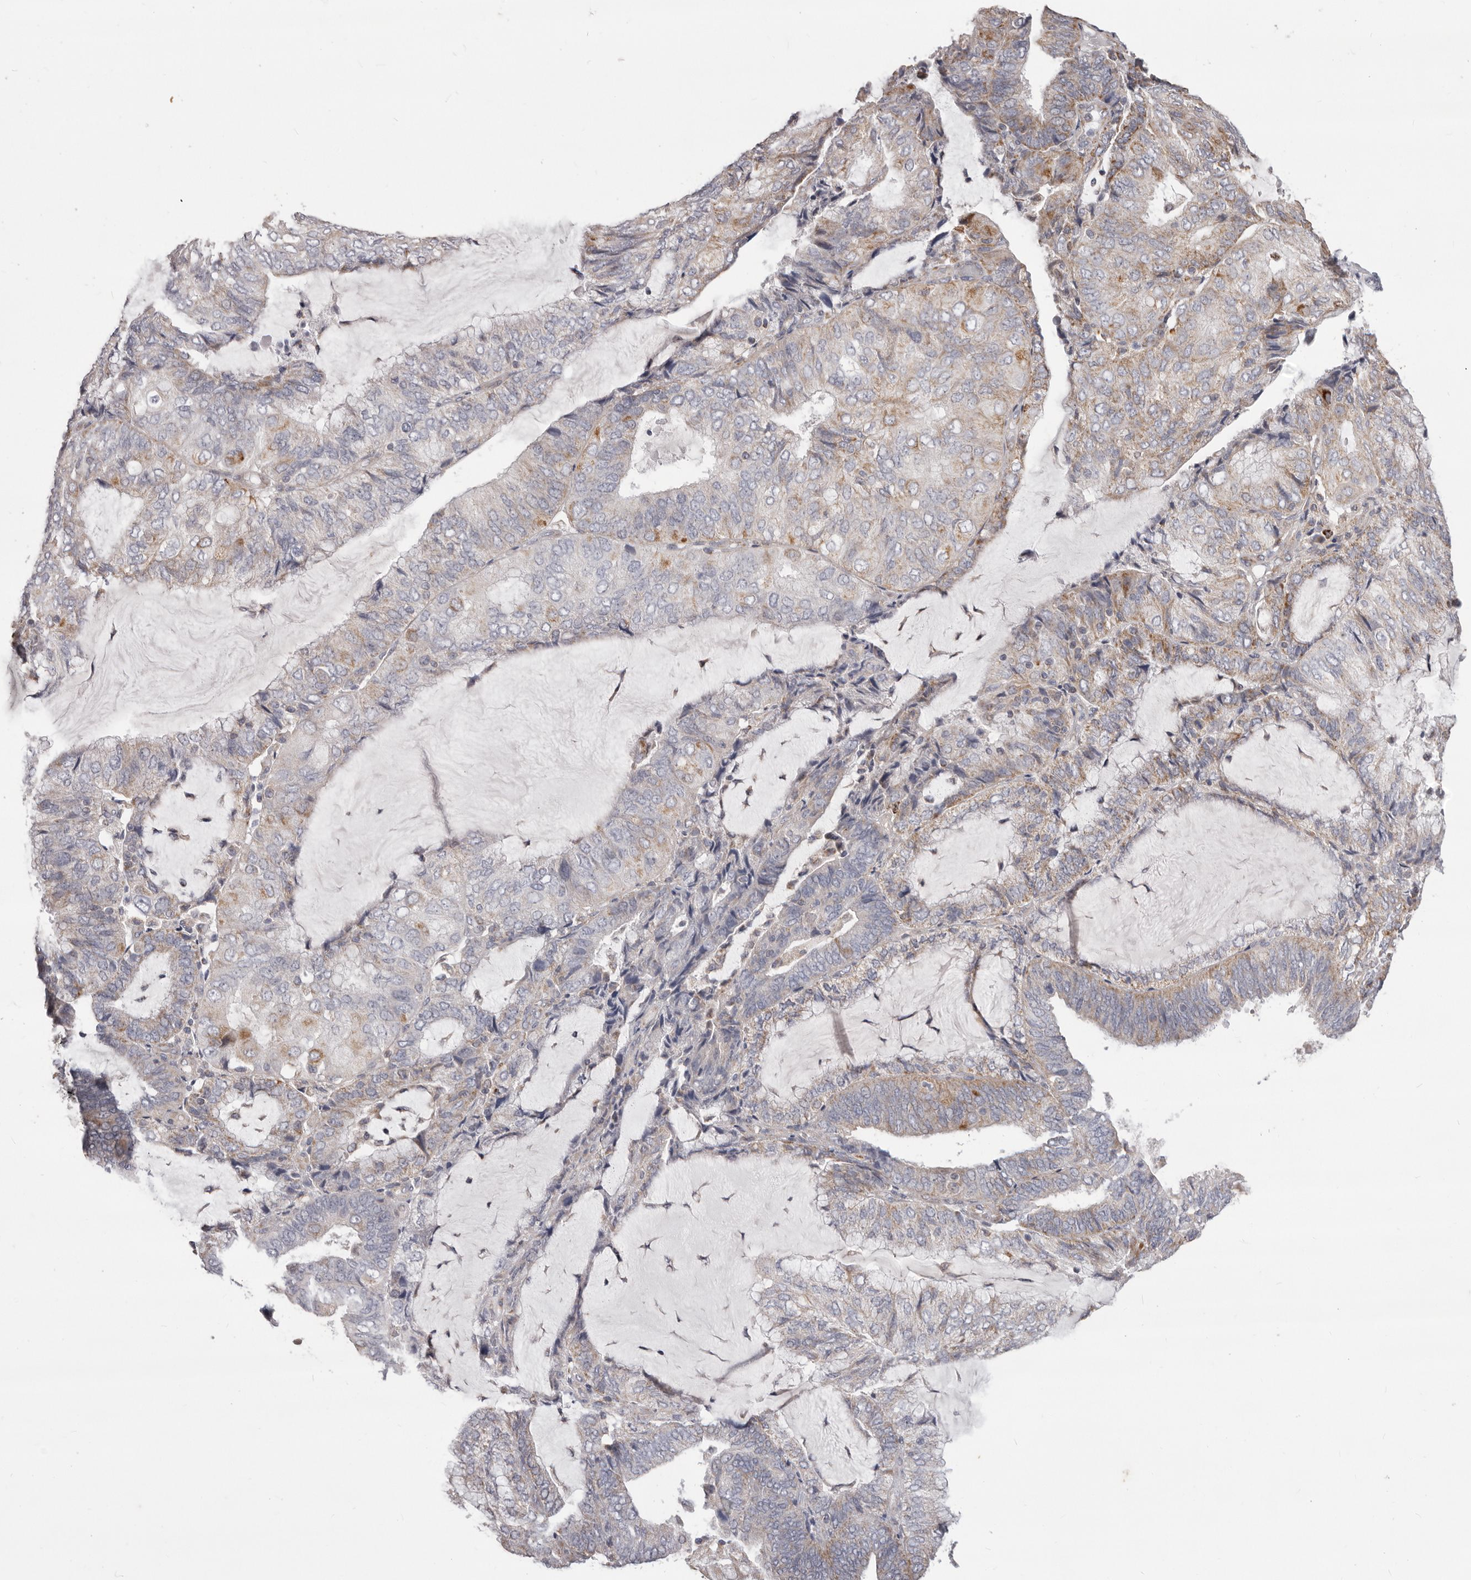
{"staining": {"intensity": "moderate", "quantity": "<25%", "location": "cytoplasmic/membranous"}, "tissue": "endometrial cancer", "cell_type": "Tumor cells", "image_type": "cancer", "snomed": [{"axis": "morphology", "description": "Adenocarcinoma, NOS"}, {"axis": "topography", "description": "Endometrium"}], "caption": "There is low levels of moderate cytoplasmic/membranous staining in tumor cells of endometrial cancer (adenocarcinoma), as demonstrated by immunohistochemical staining (brown color).", "gene": "PRMT2", "patient": {"sex": "female", "age": 81}}